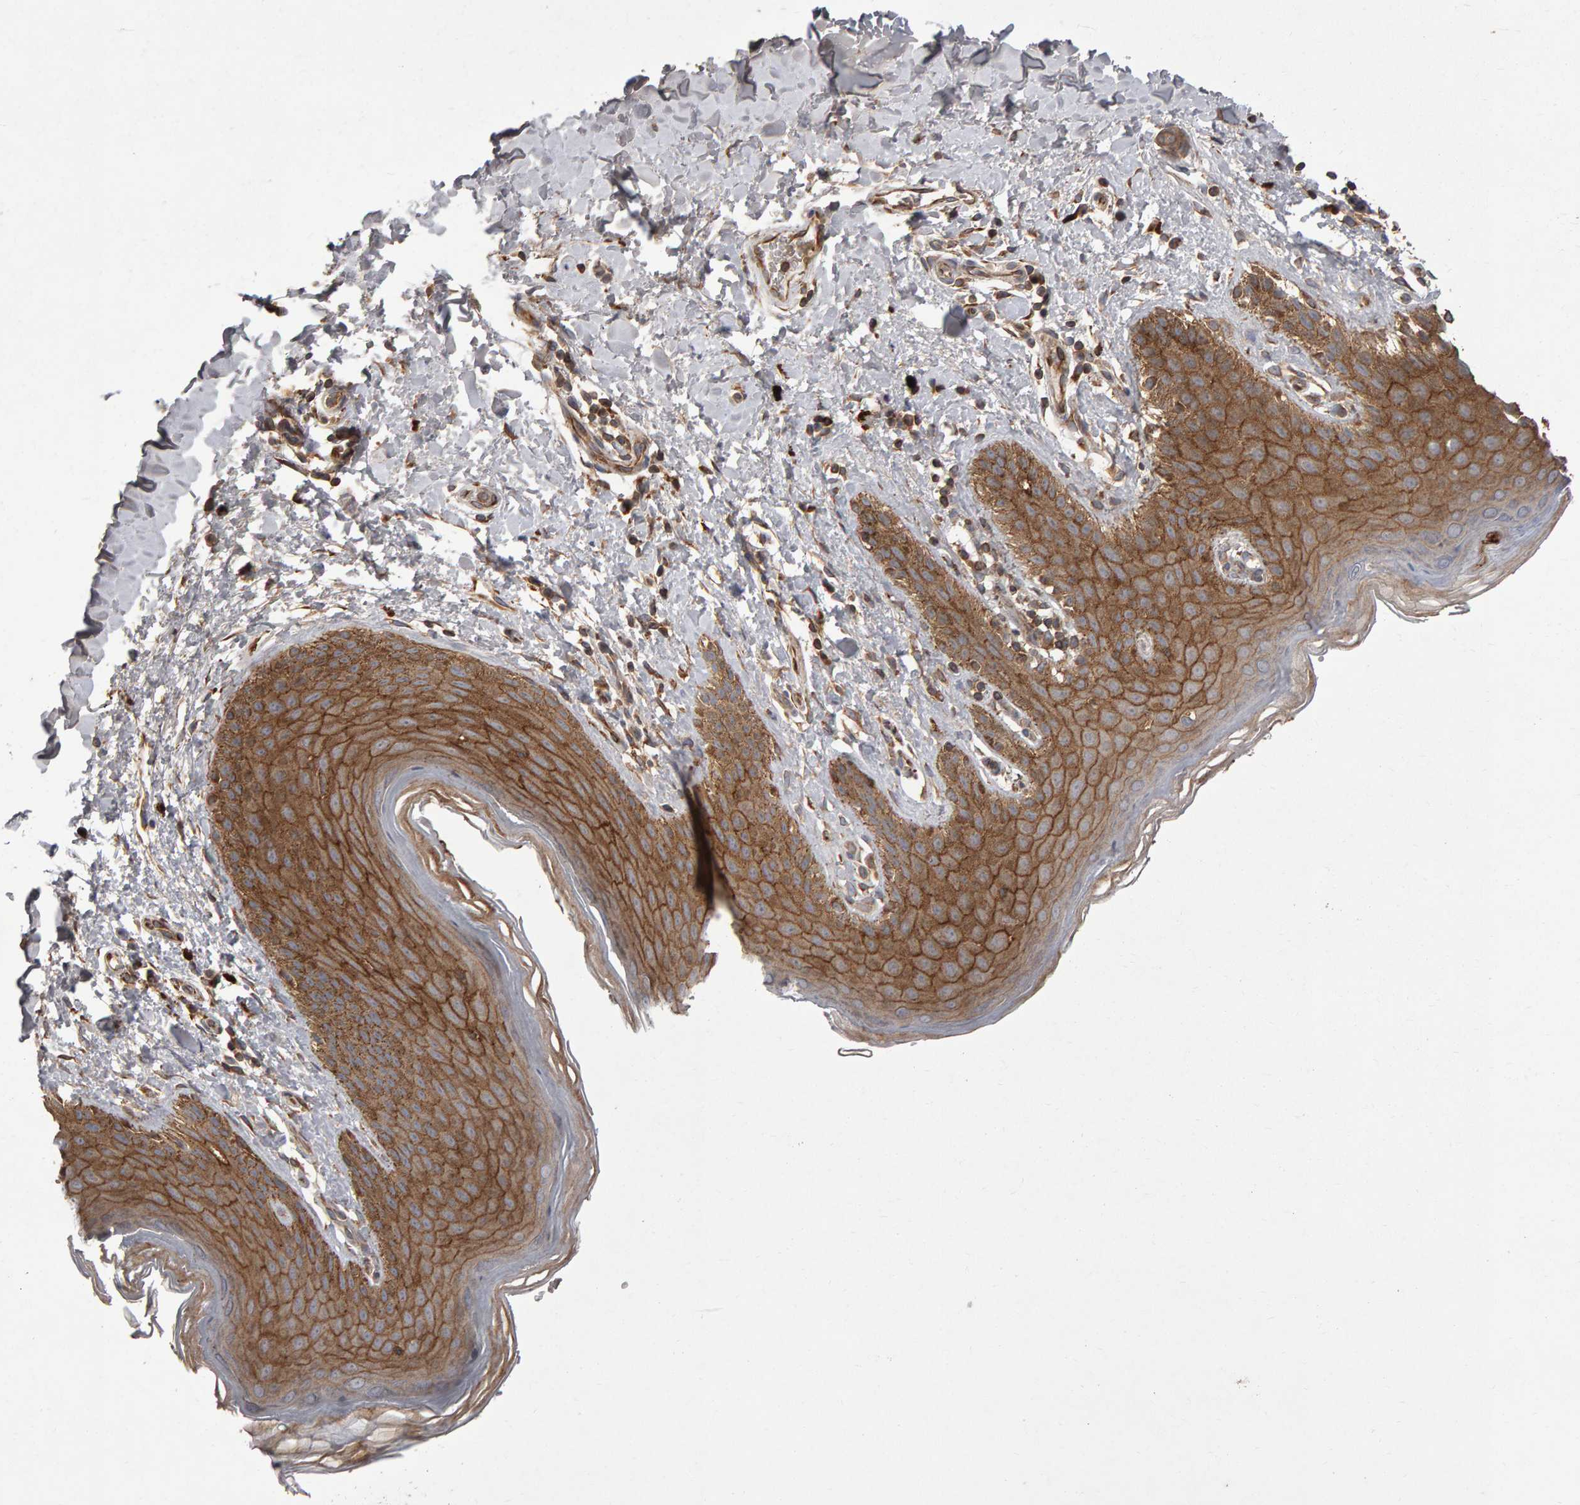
{"staining": {"intensity": "moderate", "quantity": ">75%", "location": "cytoplasmic/membranous"}, "tissue": "skin", "cell_type": "Epidermal cells", "image_type": "normal", "snomed": [{"axis": "morphology", "description": "Normal tissue, NOS"}, {"axis": "topography", "description": "Anal"}, {"axis": "topography", "description": "Peripheral nerve tissue"}], "caption": "Normal skin reveals moderate cytoplasmic/membranous staining in approximately >75% of epidermal cells, visualized by immunohistochemistry. The staining is performed using DAB (3,3'-diaminobenzidine) brown chromogen to label protein expression. The nuclei are counter-stained blue using hematoxylin.", "gene": "PGS1", "patient": {"sex": "male", "age": 44}}